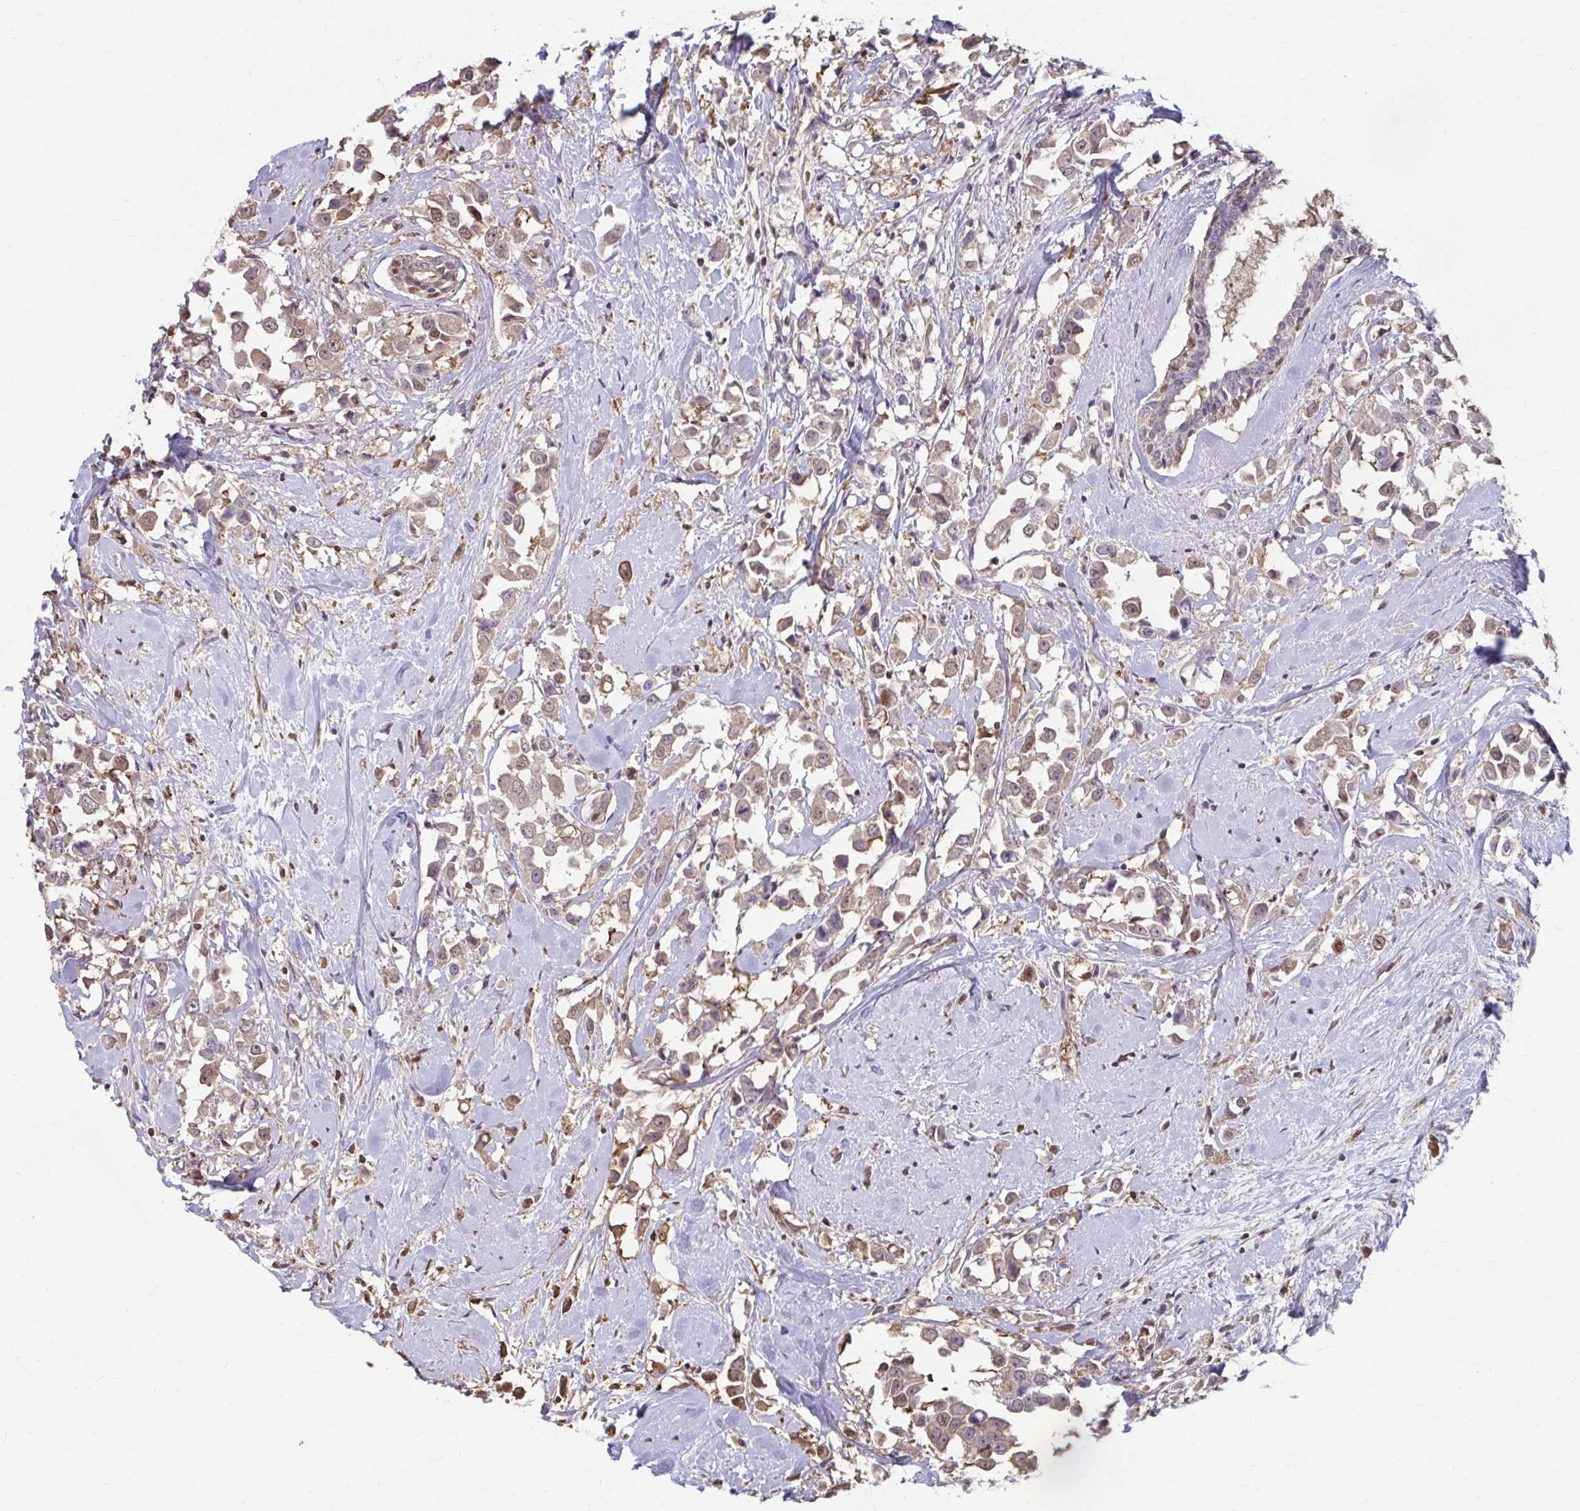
{"staining": {"intensity": "weak", "quantity": ">75%", "location": "cytoplasmic/membranous,nuclear"}, "tissue": "breast cancer", "cell_type": "Tumor cells", "image_type": "cancer", "snomed": [{"axis": "morphology", "description": "Duct carcinoma"}, {"axis": "topography", "description": "Breast"}], "caption": "Infiltrating ductal carcinoma (breast) stained with a brown dye demonstrates weak cytoplasmic/membranous and nuclear positive positivity in approximately >75% of tumor cells.", "gene": "ING4", "patient": {"sex": "female", "age": 61}}